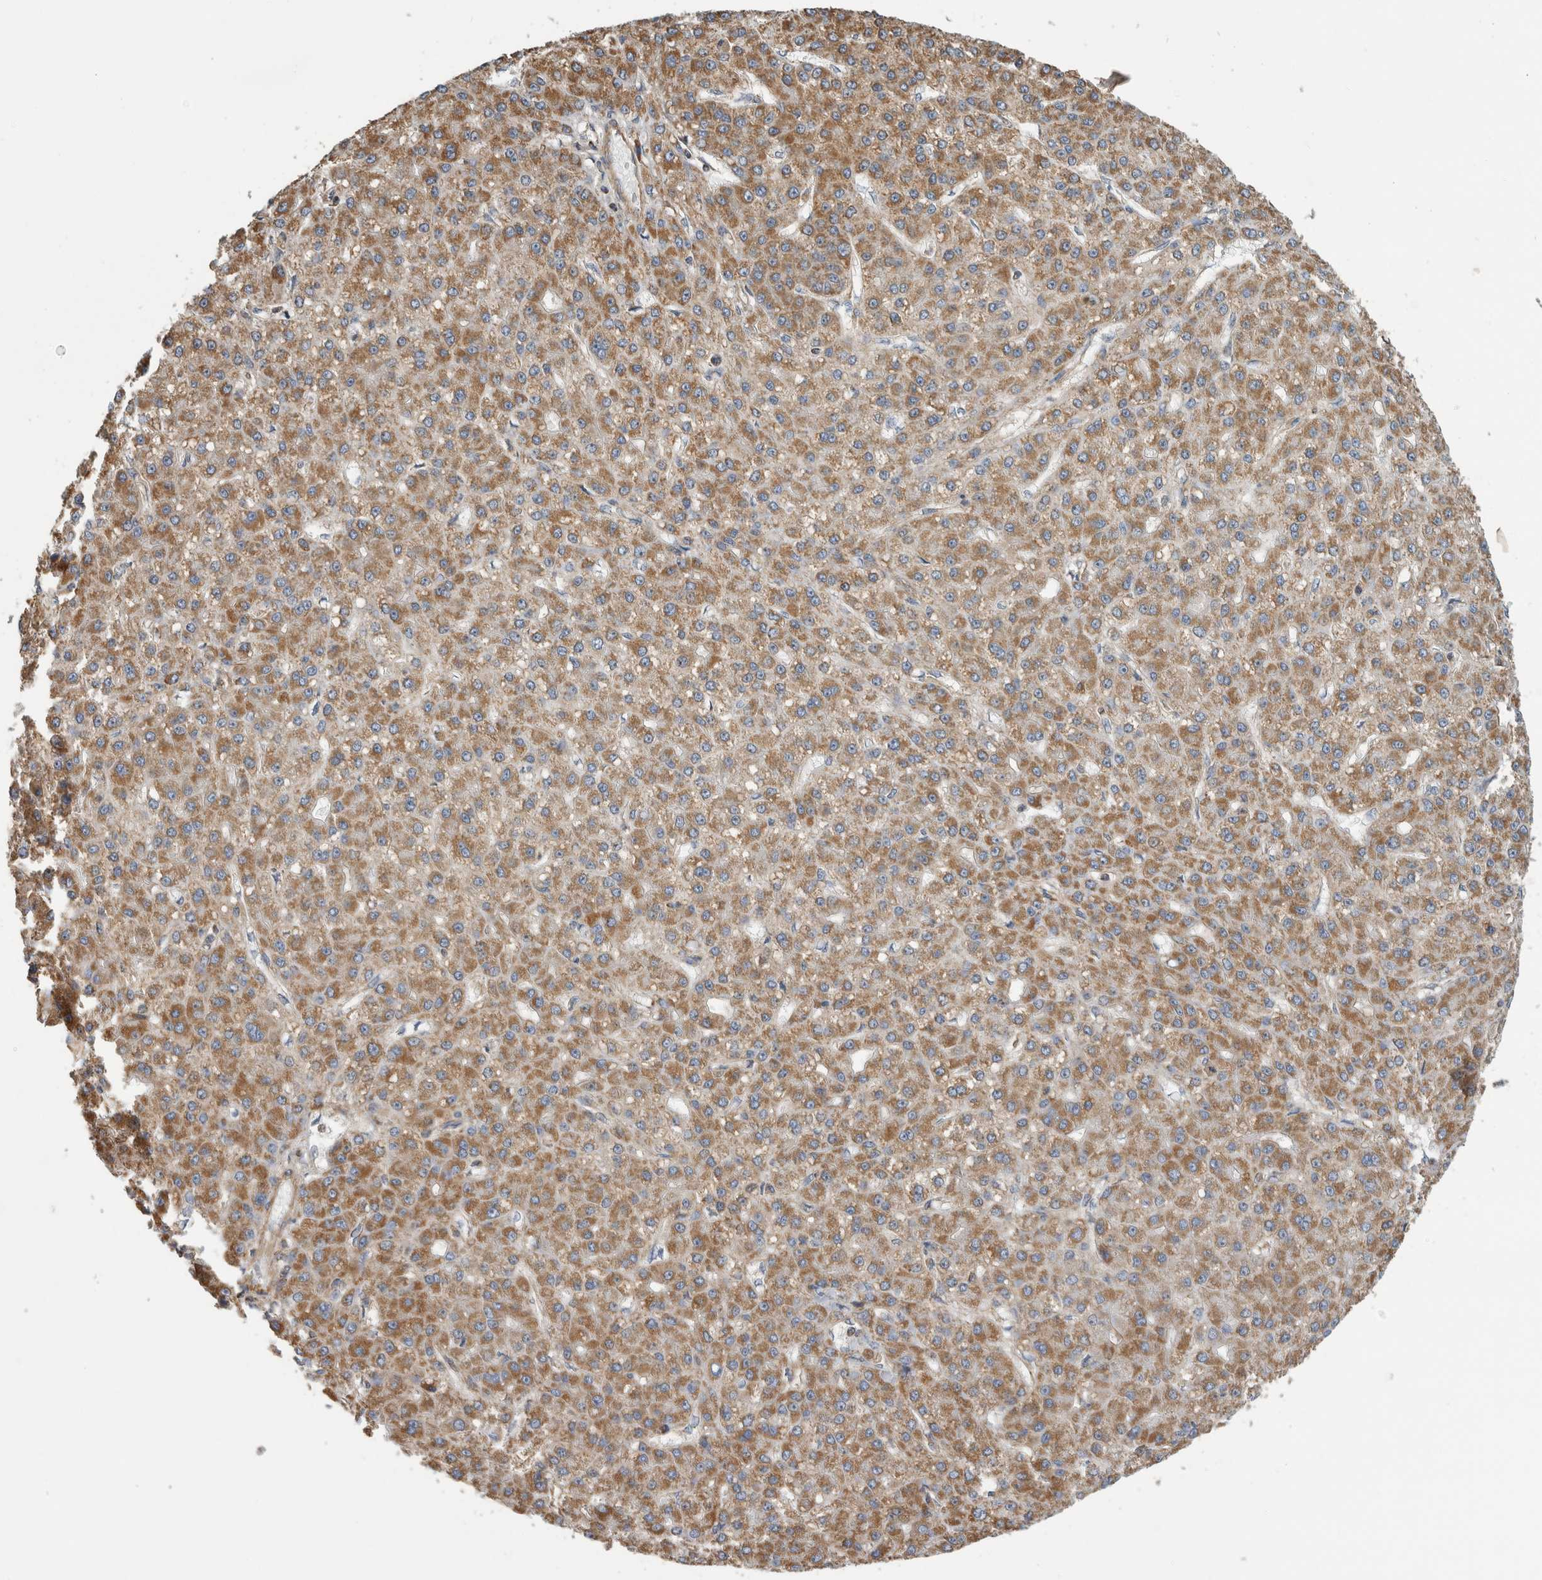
{"staining": {"intensity": "moderate", "quantity": ">75%", "location": "cytoplasmic/membranous"}, "tissue": "liver cancer", "cell_type": "Tumor cells", "image_type": "cancer", "snomed": [{"axis": "morphology", "description": "Carcinoma, Hepatocellular, NOS"}, {"axis": "topography", "description": "Liver"}], "caption": "The image demonstrates immunohistochemical staining of hepatocellular carcinoma (liver). There is moderate cytoplasmic/membranous expression is identified in about >75% of tumor cells.", "gene": "SFXN2", "patient": {"sex": "male", "age": 67}}